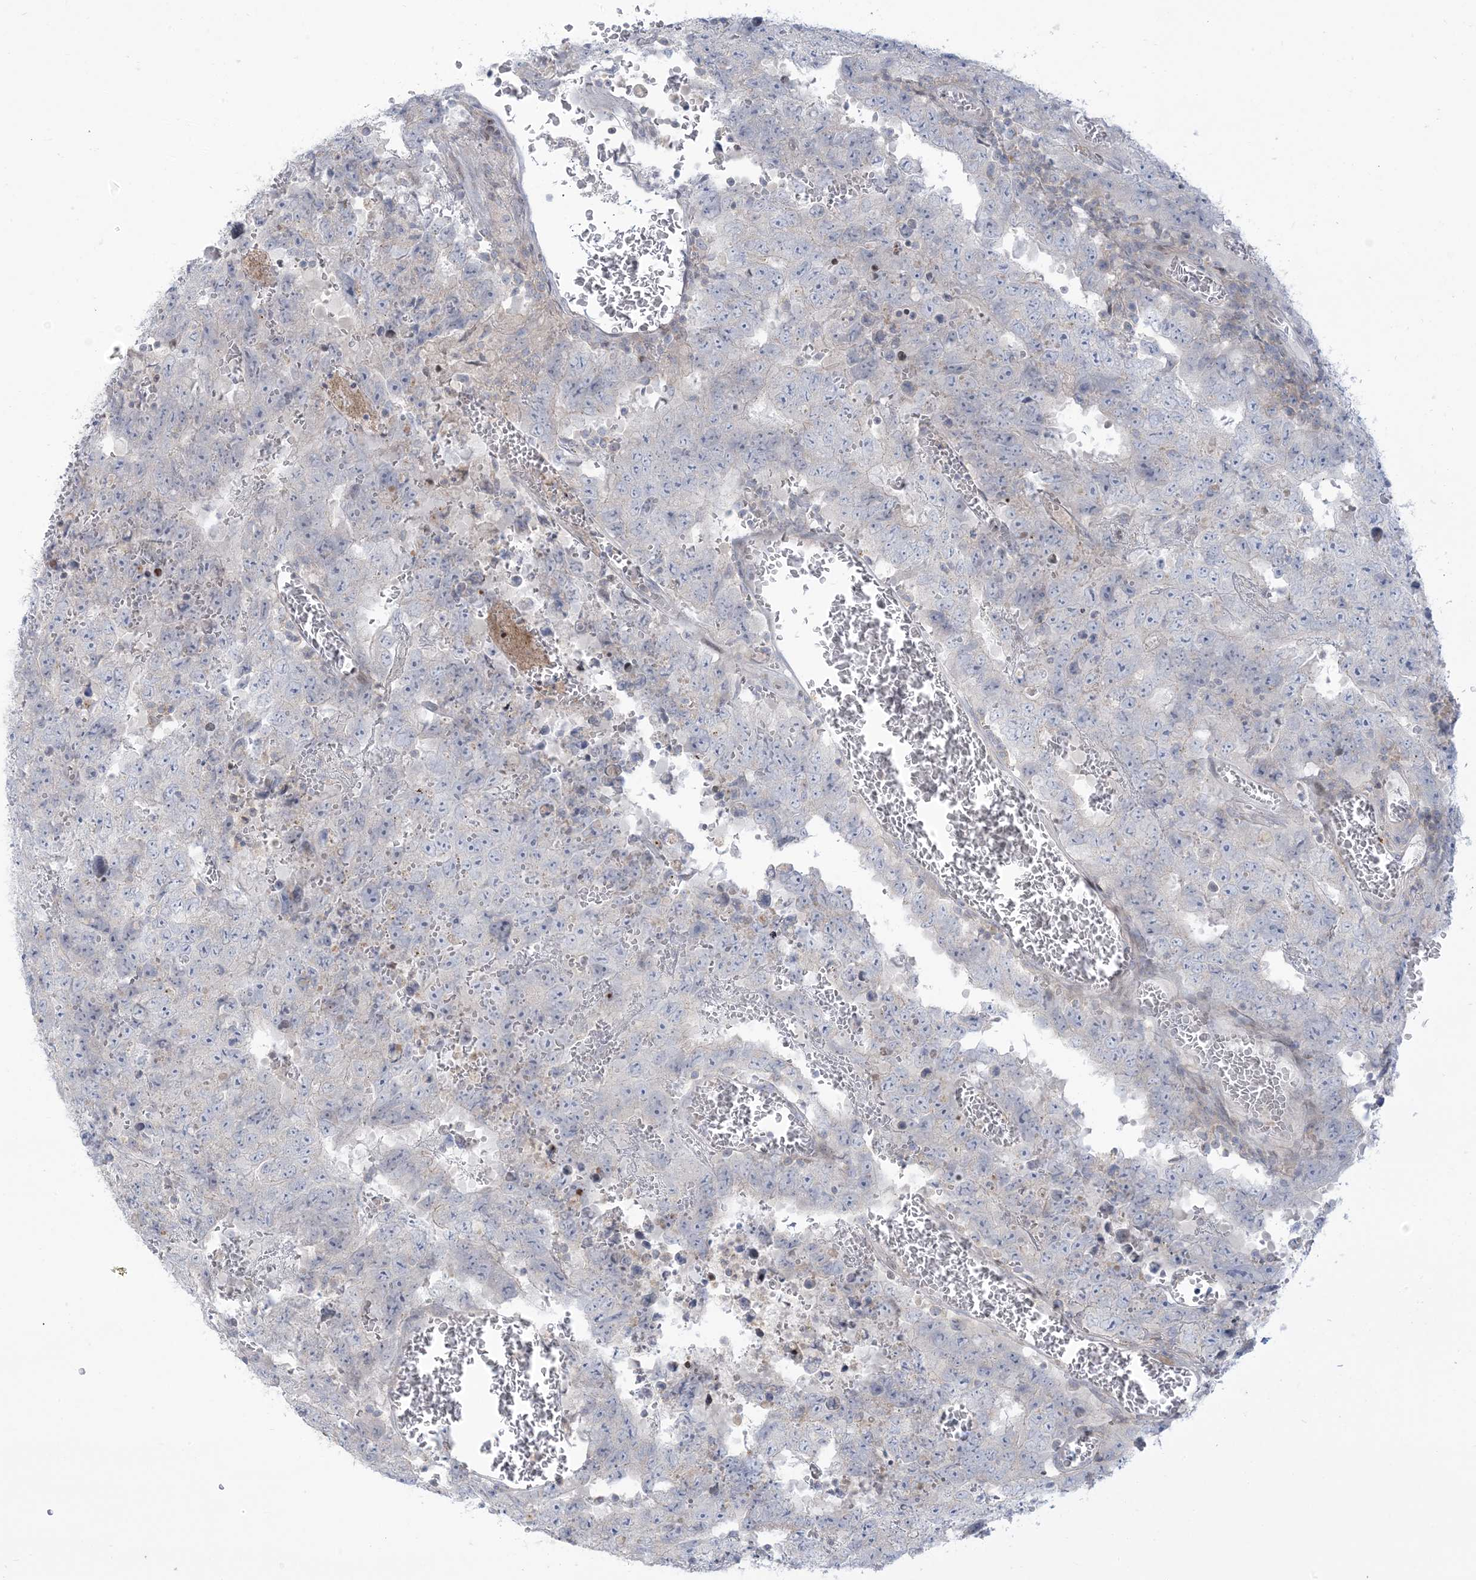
{"staining": {"intensity": "negative", "quantity": "none", "location": "none"}, "tissue": "testis cancer", "cell_type": "Tumor cells", "image_type": "cancer", "snomed": [{"axis": "morphology", "description": "Carcinoma, Embryonal, NOS"}, {"axis": "topography", "description": "Testis"}], "caption": "Immunohistochemical staining of human testis cancer (embryonal carcinoma) demonstrates no significant expression in tumor cells.", "gene": "AFTPH", "patient": {"sex": "male", "age": 26}}